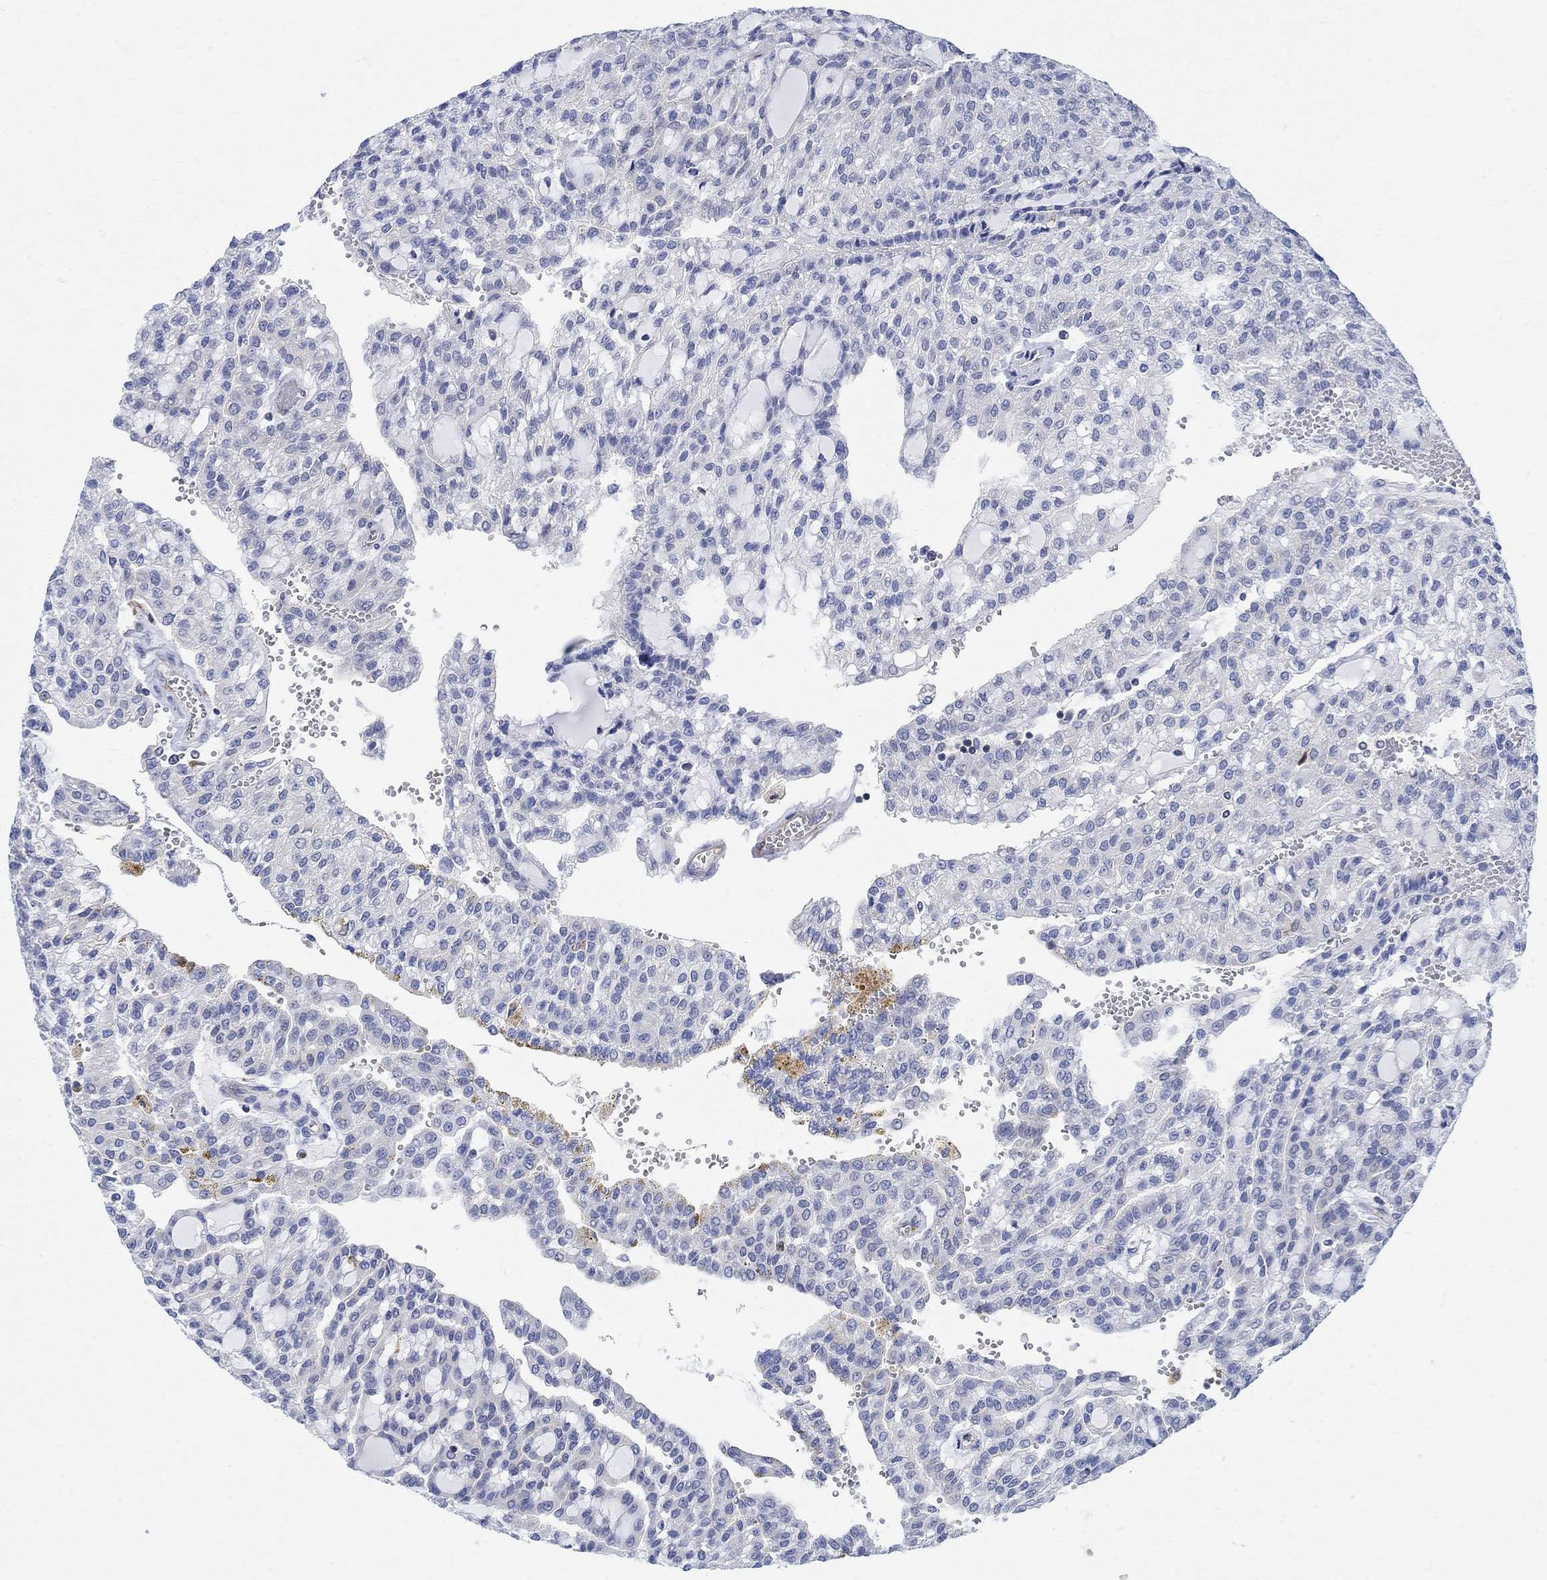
{"staining": {"intensity": "negative", "quantity": "none", "location": "none"}, "tissue": "renal cancer", "cell_type": "Tumor cells", "image_type": "cancer", "snomed": [{"axis": "morphology", "description": "Adenocarcinoma, NOS"}, {"axis": "topography", "description": "Kidney"}], "caption": "The photomicrograph shows no staining of tumor cells in renal cancer (adenocarcinoma).", "gene": "PHF21B", "patient": {"sex": "male", "age": 63}}